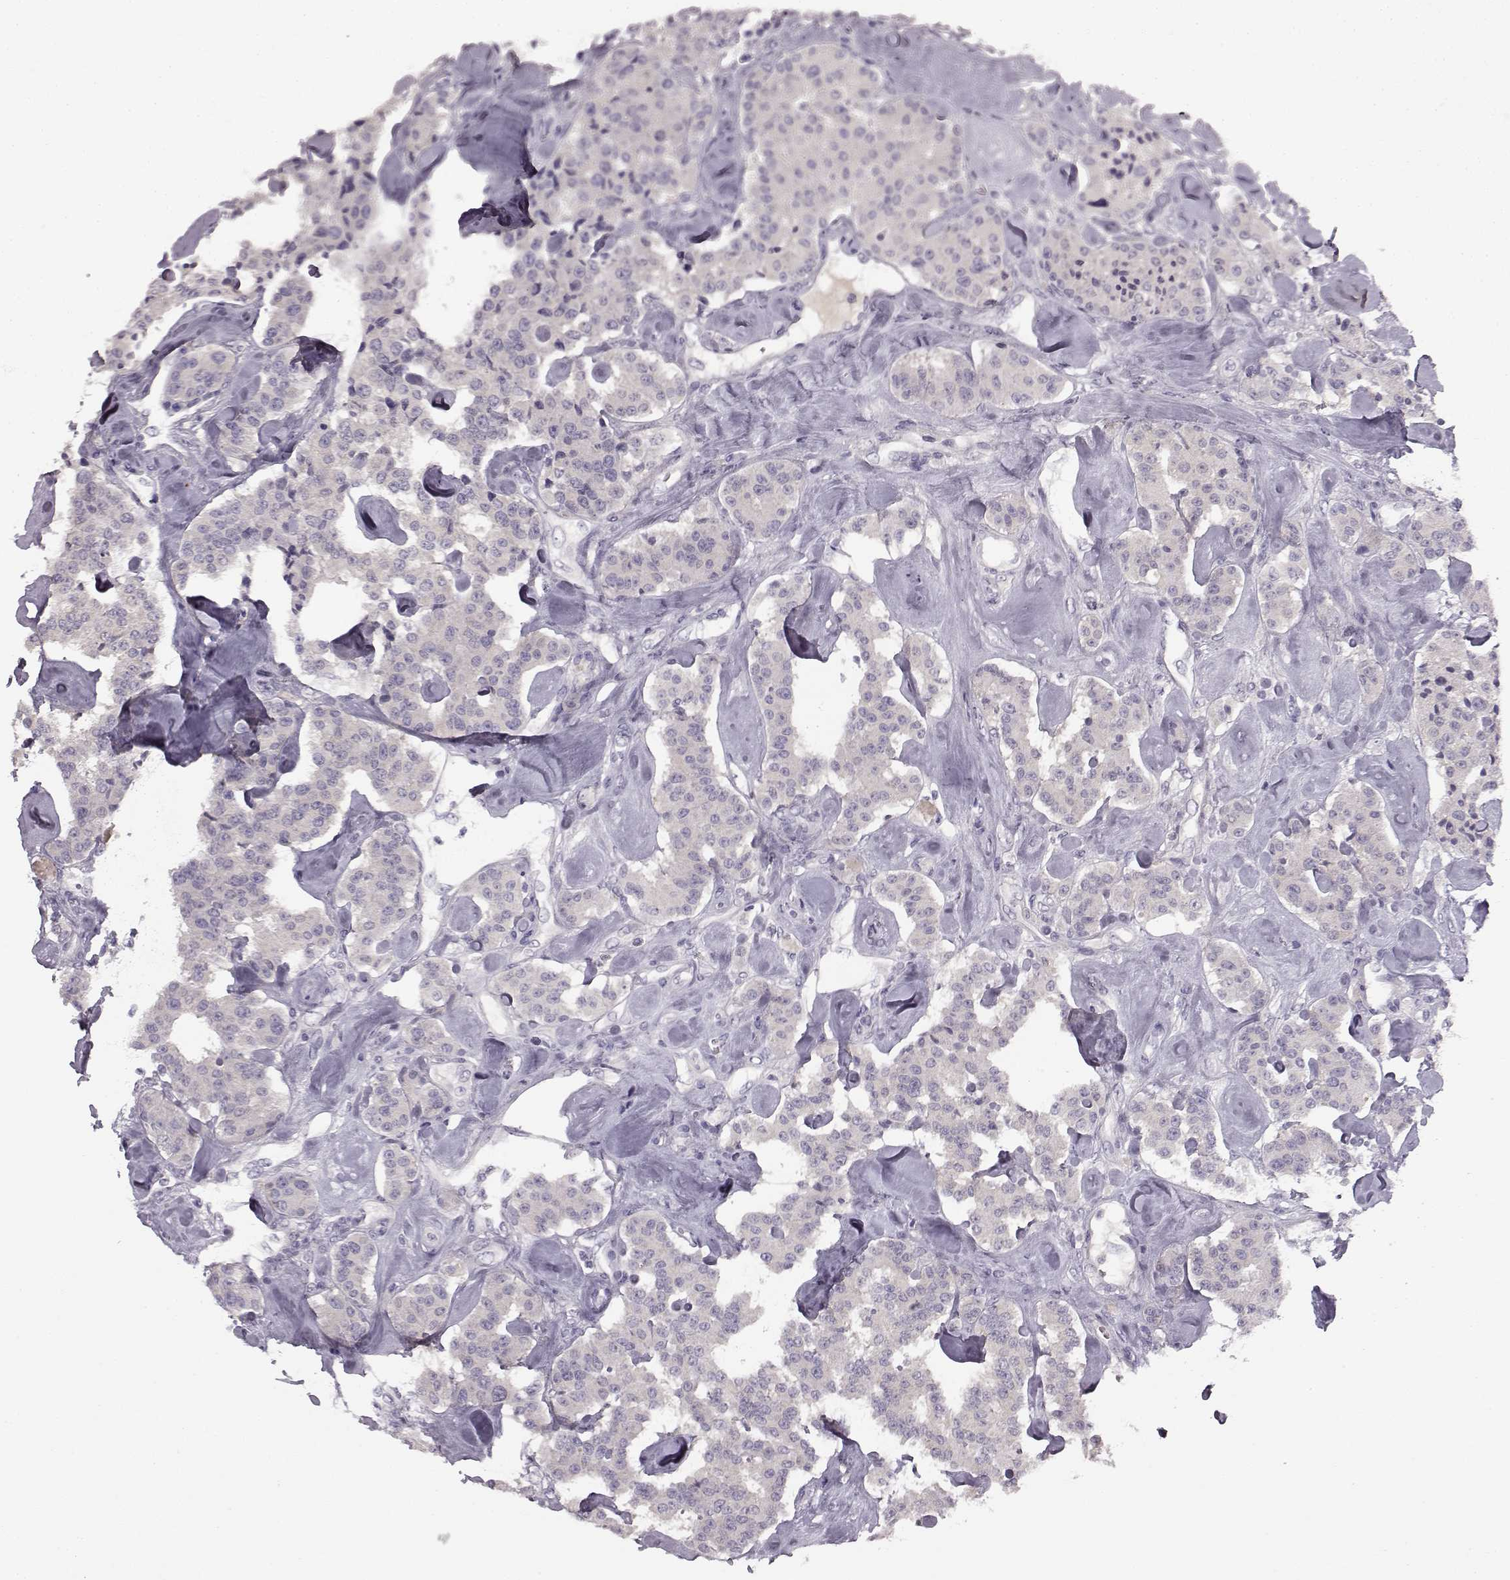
{"staining": {"intensity": "negative", "quantity": "none", "location": "none"}, "tissue": "carcinoid", "cell_type": "Tumor cells", "image_type": "cancer", "snomed": [{"axis": "morphology", "description": "Carcinoid, malignant, NOS"}, {"axis": "topography", "description": "Pancreas"}], "caption": "DAB (3,3'-diaminobenzidine) immunohistochemical staining of human malignant carcinoid shows no significant positivity in tumor cells.", "gene": "KRT85", "patient": {"sex": "male", "age": 41}}